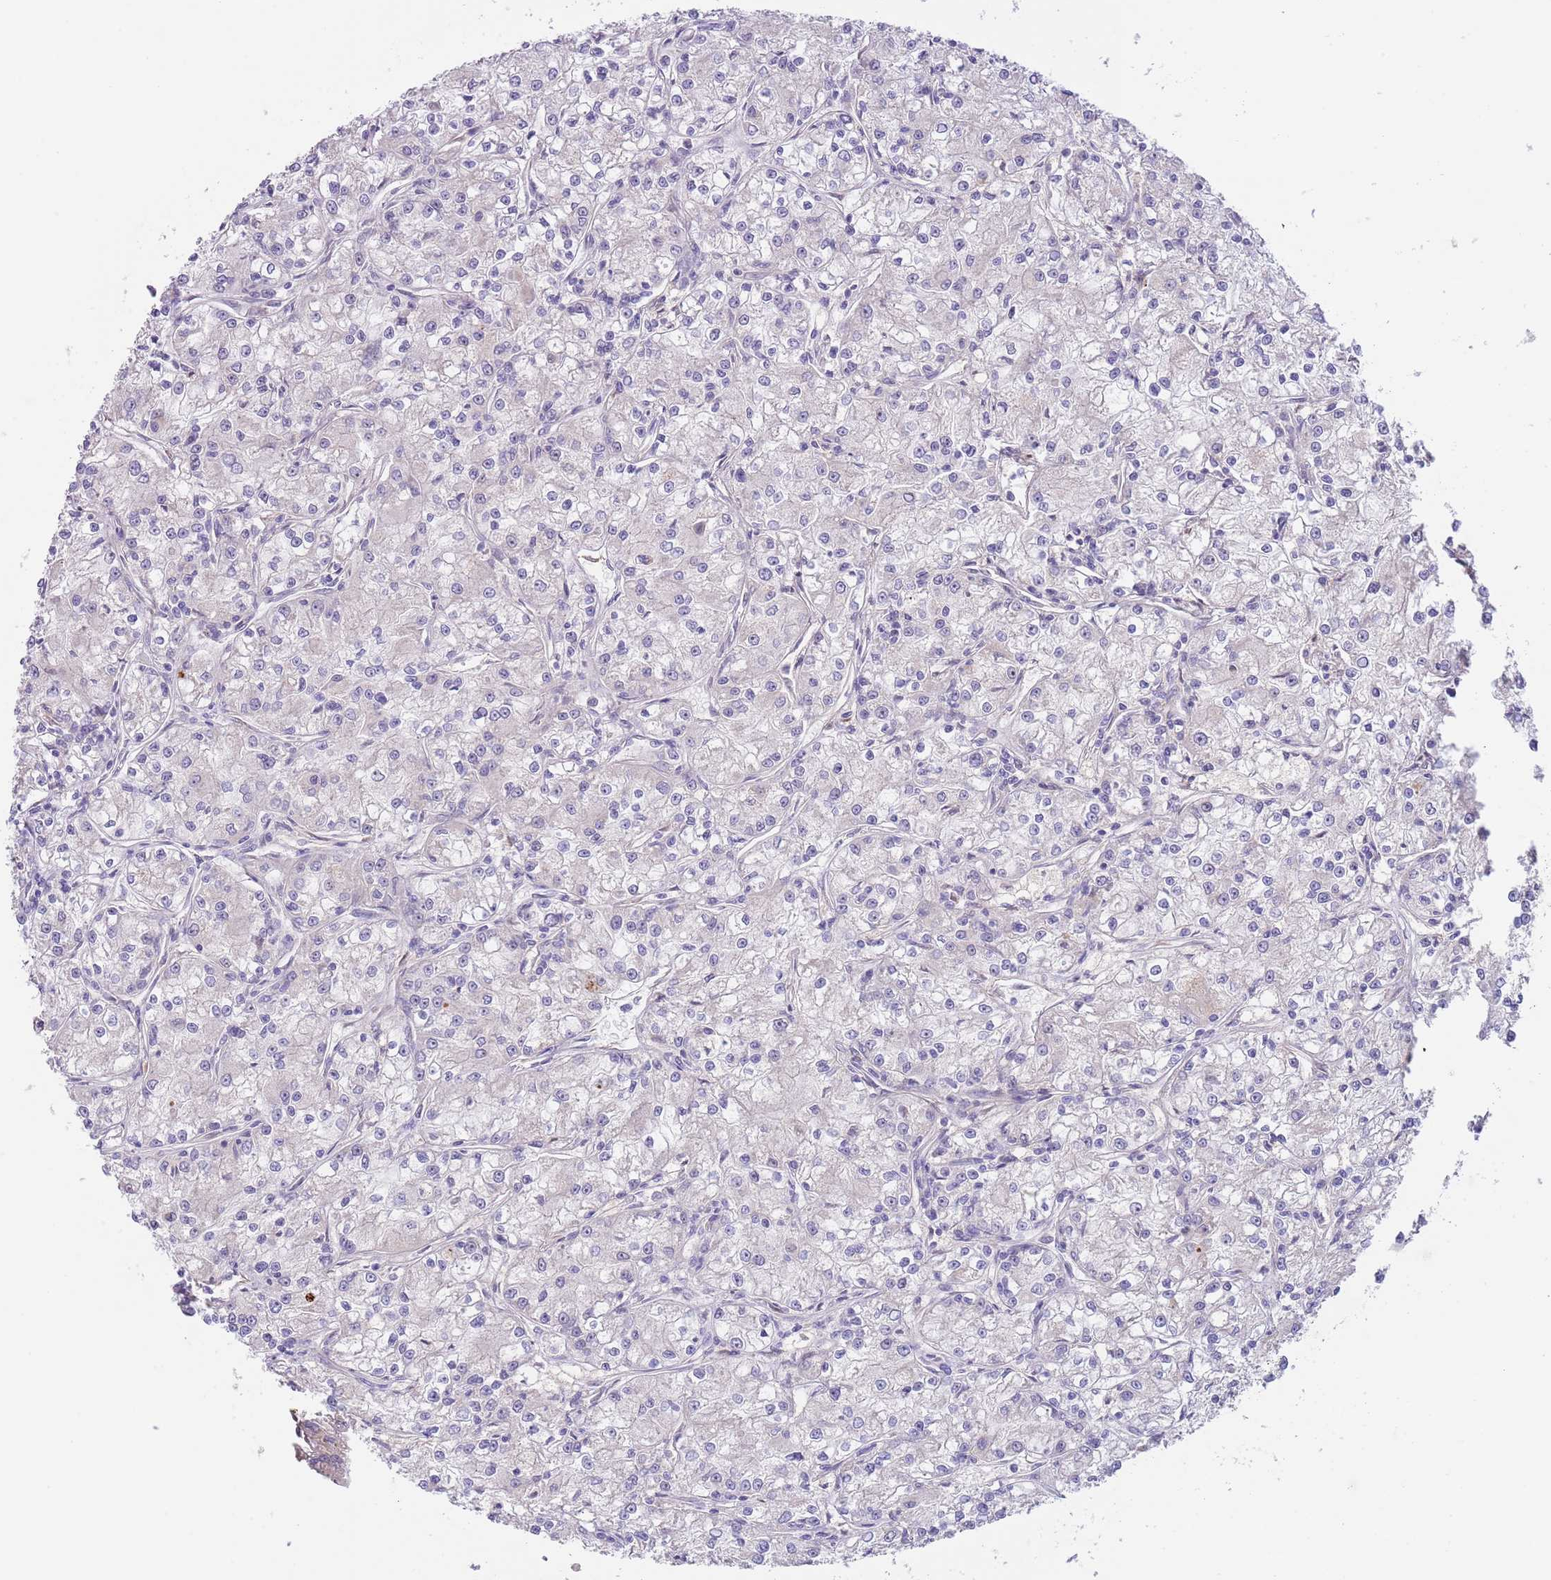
{"staining": {"intensity": "negative", "quantity": "none", "location": "none"}, "tissue": "renal cancer", "cell_type": "Tumor cells", "image_type": "cancer", "snomed": [{"axis": "morphology", "description": "Adenocarcinoma, NOS"}, {"axis": "topography", "description": "Kidney"}], "caption": "Immunohistochemistry of human renal cancer displays no staining in tumor cells. (DAB IHC with hematoxylin counter stain).", "gene": "AP1S2", "patient": {"sex": "female", "age": 59}}